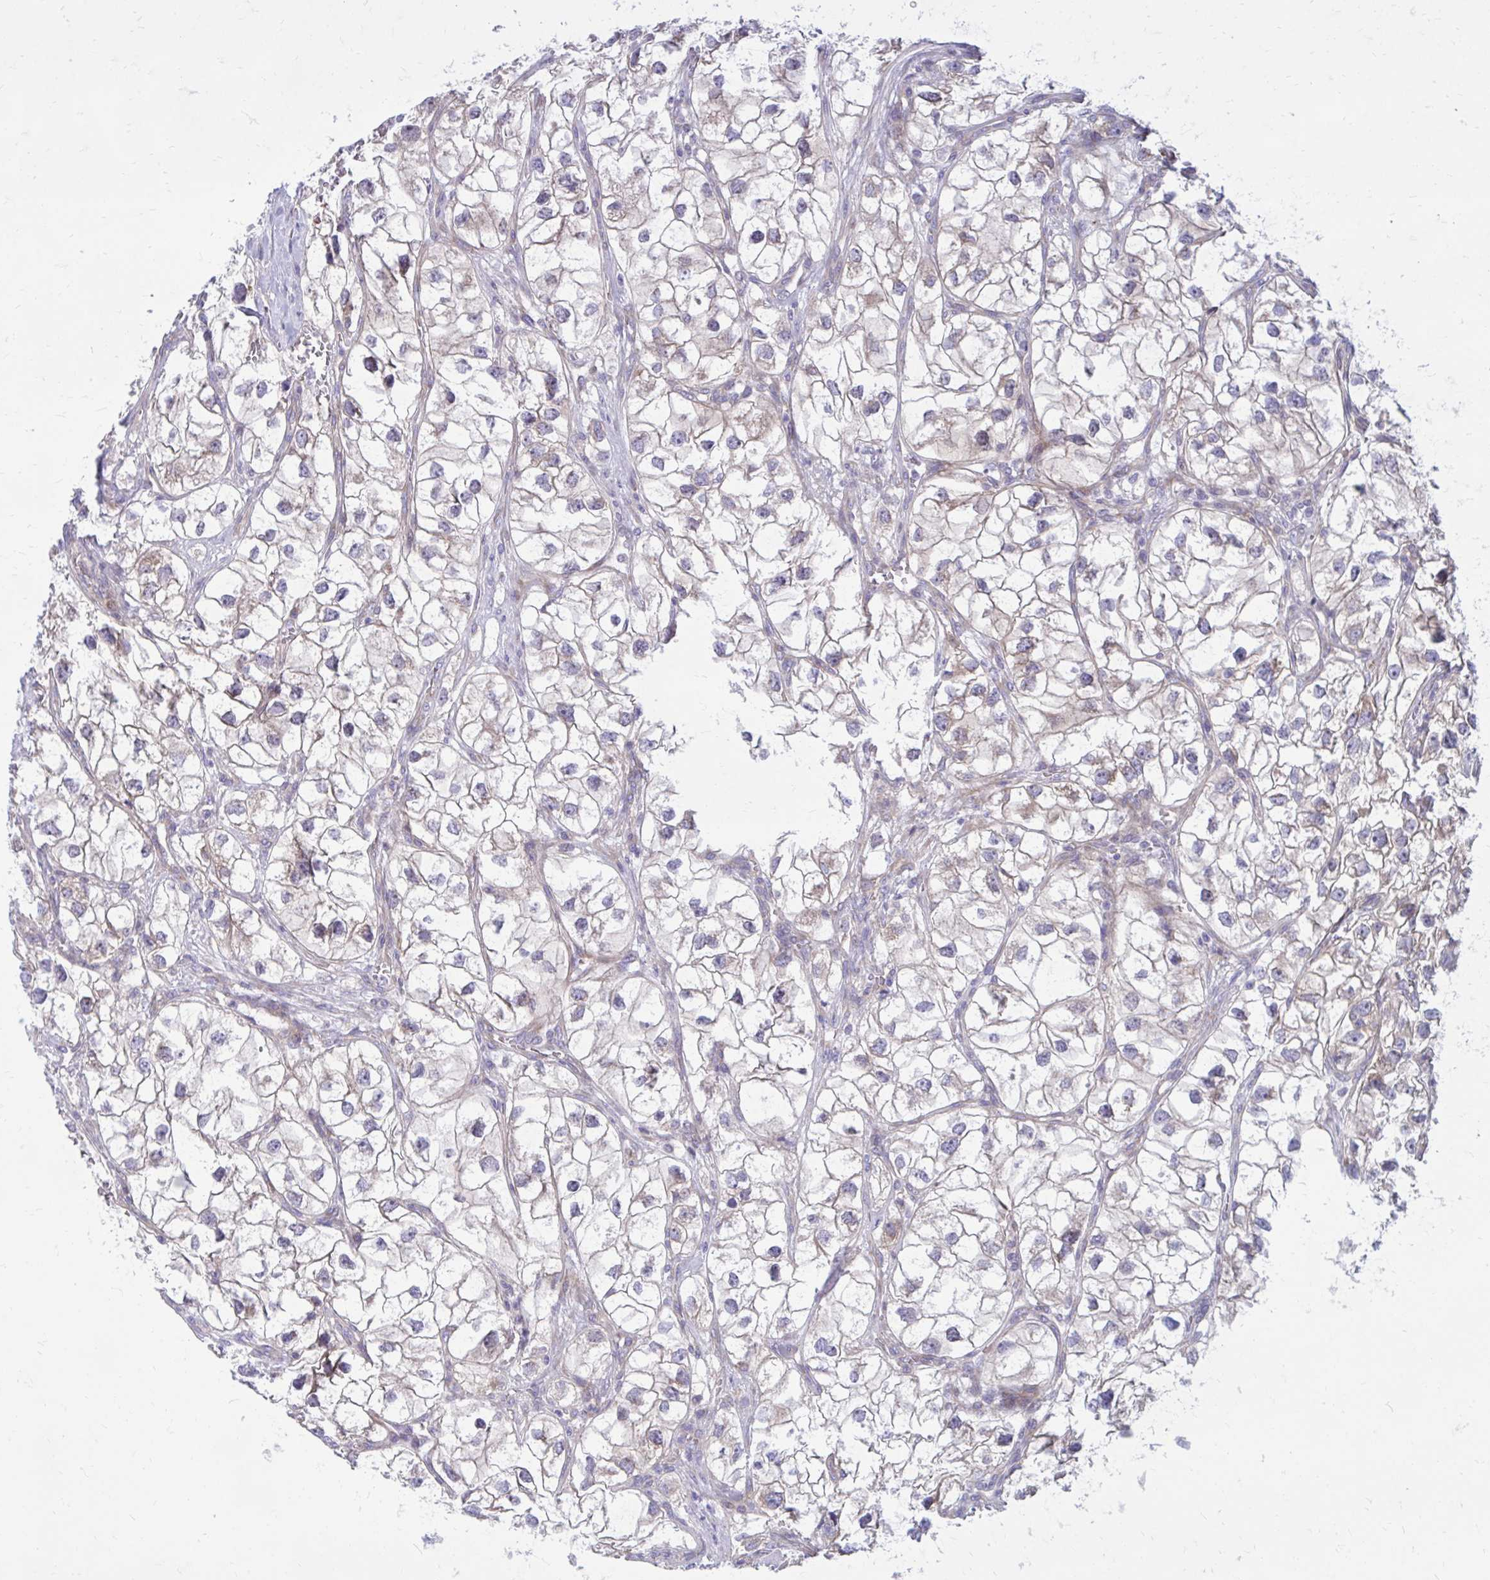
{"staining": {"intensity": "weak", "quantity": "<25%", "location": "cytoplasmic/membranous"}, "tissue": "renal cancer", "cell_type": "Tumor cells", "image_type": "cancer", "snomed": [{"axis": "morphology", "description": "Adenocarcinoma, NOS"}, {"axis": "topography", "description": "Kidney"}], "caption": "Renal cancer was stained to show a protein in brown. There is no significant expression in tumor cells.", "gene": "GIGYF2", "patient": {"sex": "male", "age": 59}}